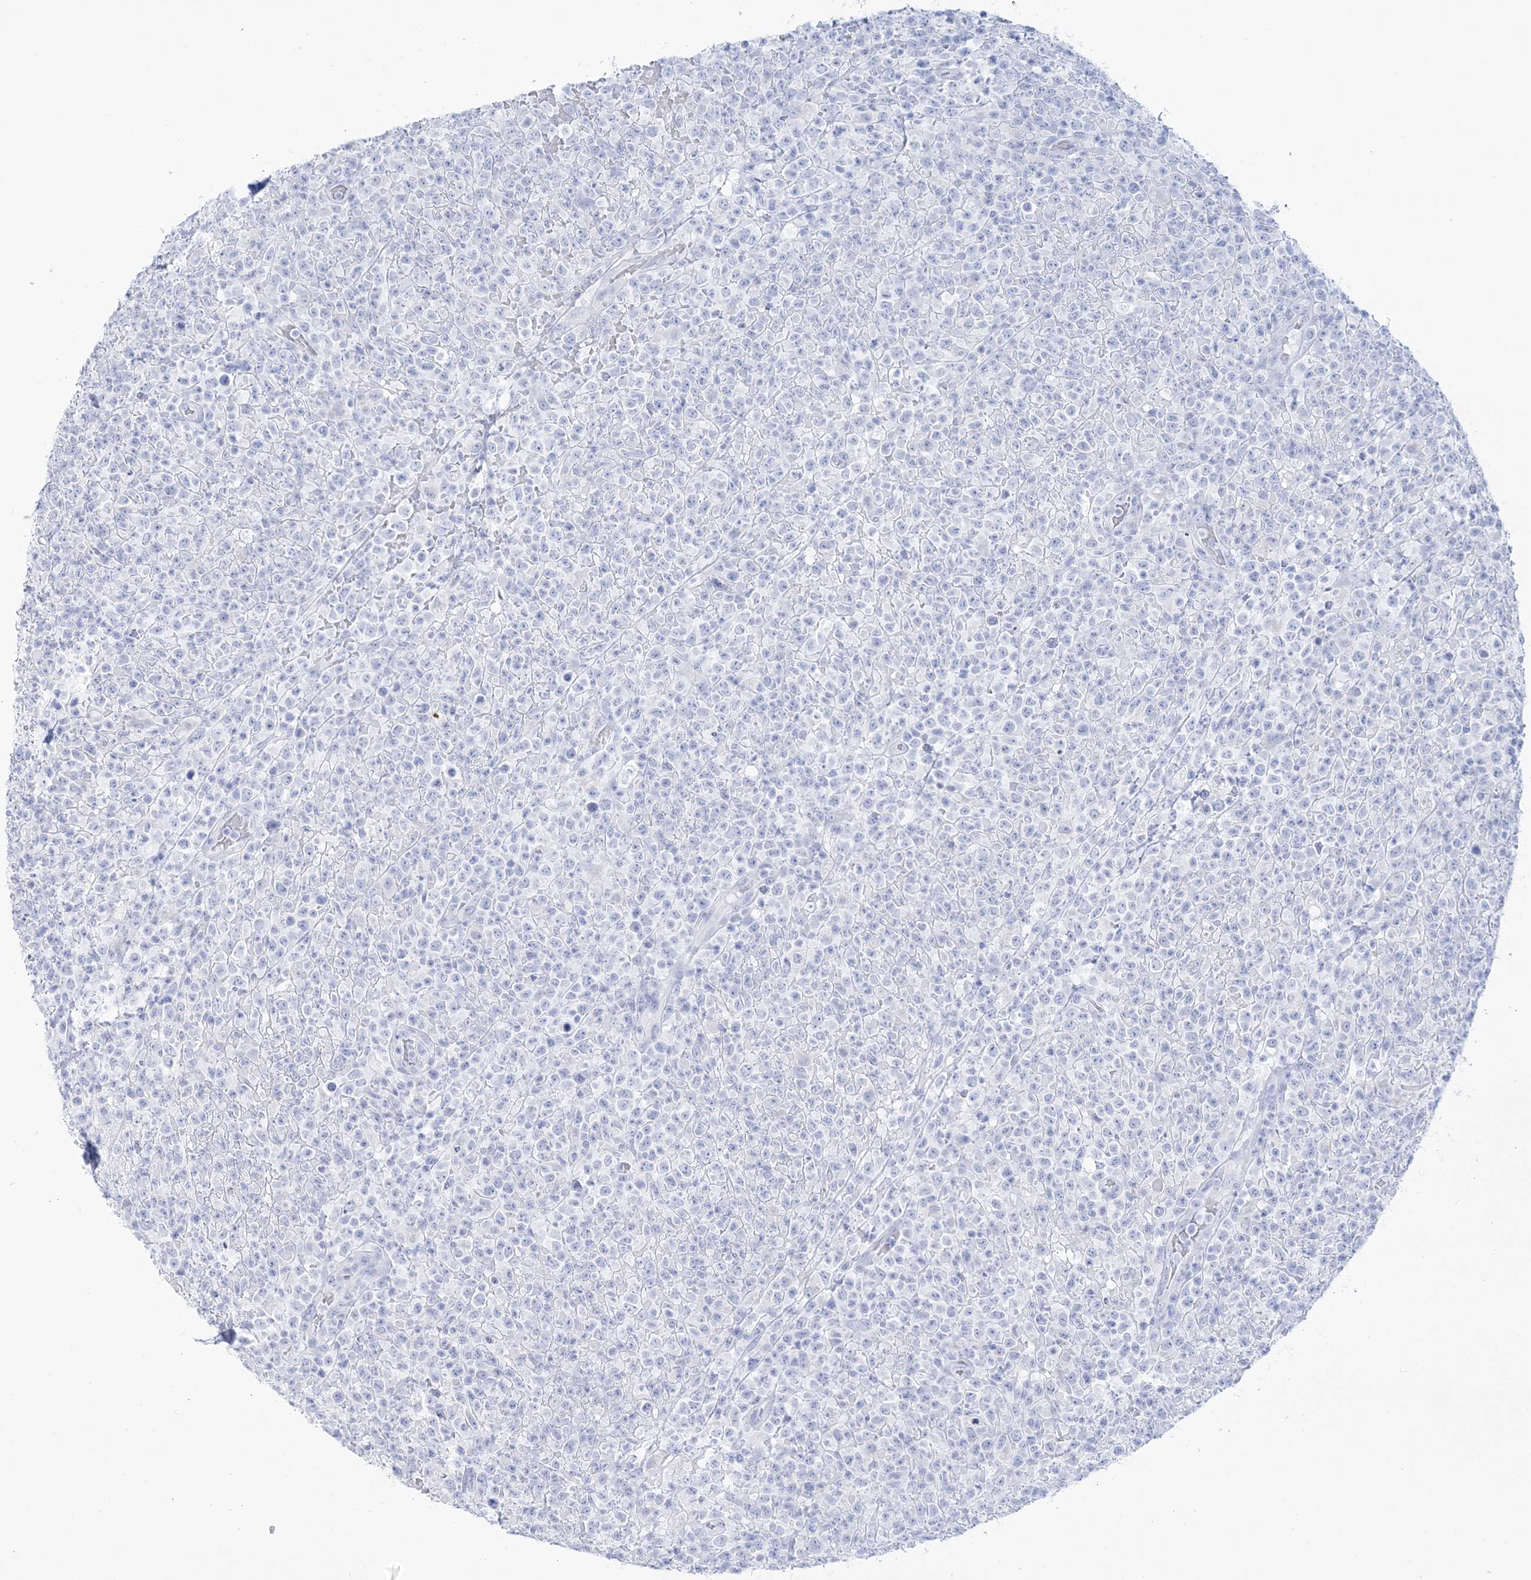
{"staining": {"intensity": "negative", "quantity": "none", "location": "none"}, "tissue": "lymphoma", "cell_type": "Tumor cells", "image_type": "cancer", "snomed": [{"axis": "morphology", "description": "Malignant lymphoma, non-Hodgkin's type, High grade"}, {"axis": "topography", "description": "Colon"}], "caption": "Lymphoma was stained to show a protein in brown. There is no significant expression in tumor cells.", "gene": "RBP2", "patient": {"sex": "female", "age": 53}}